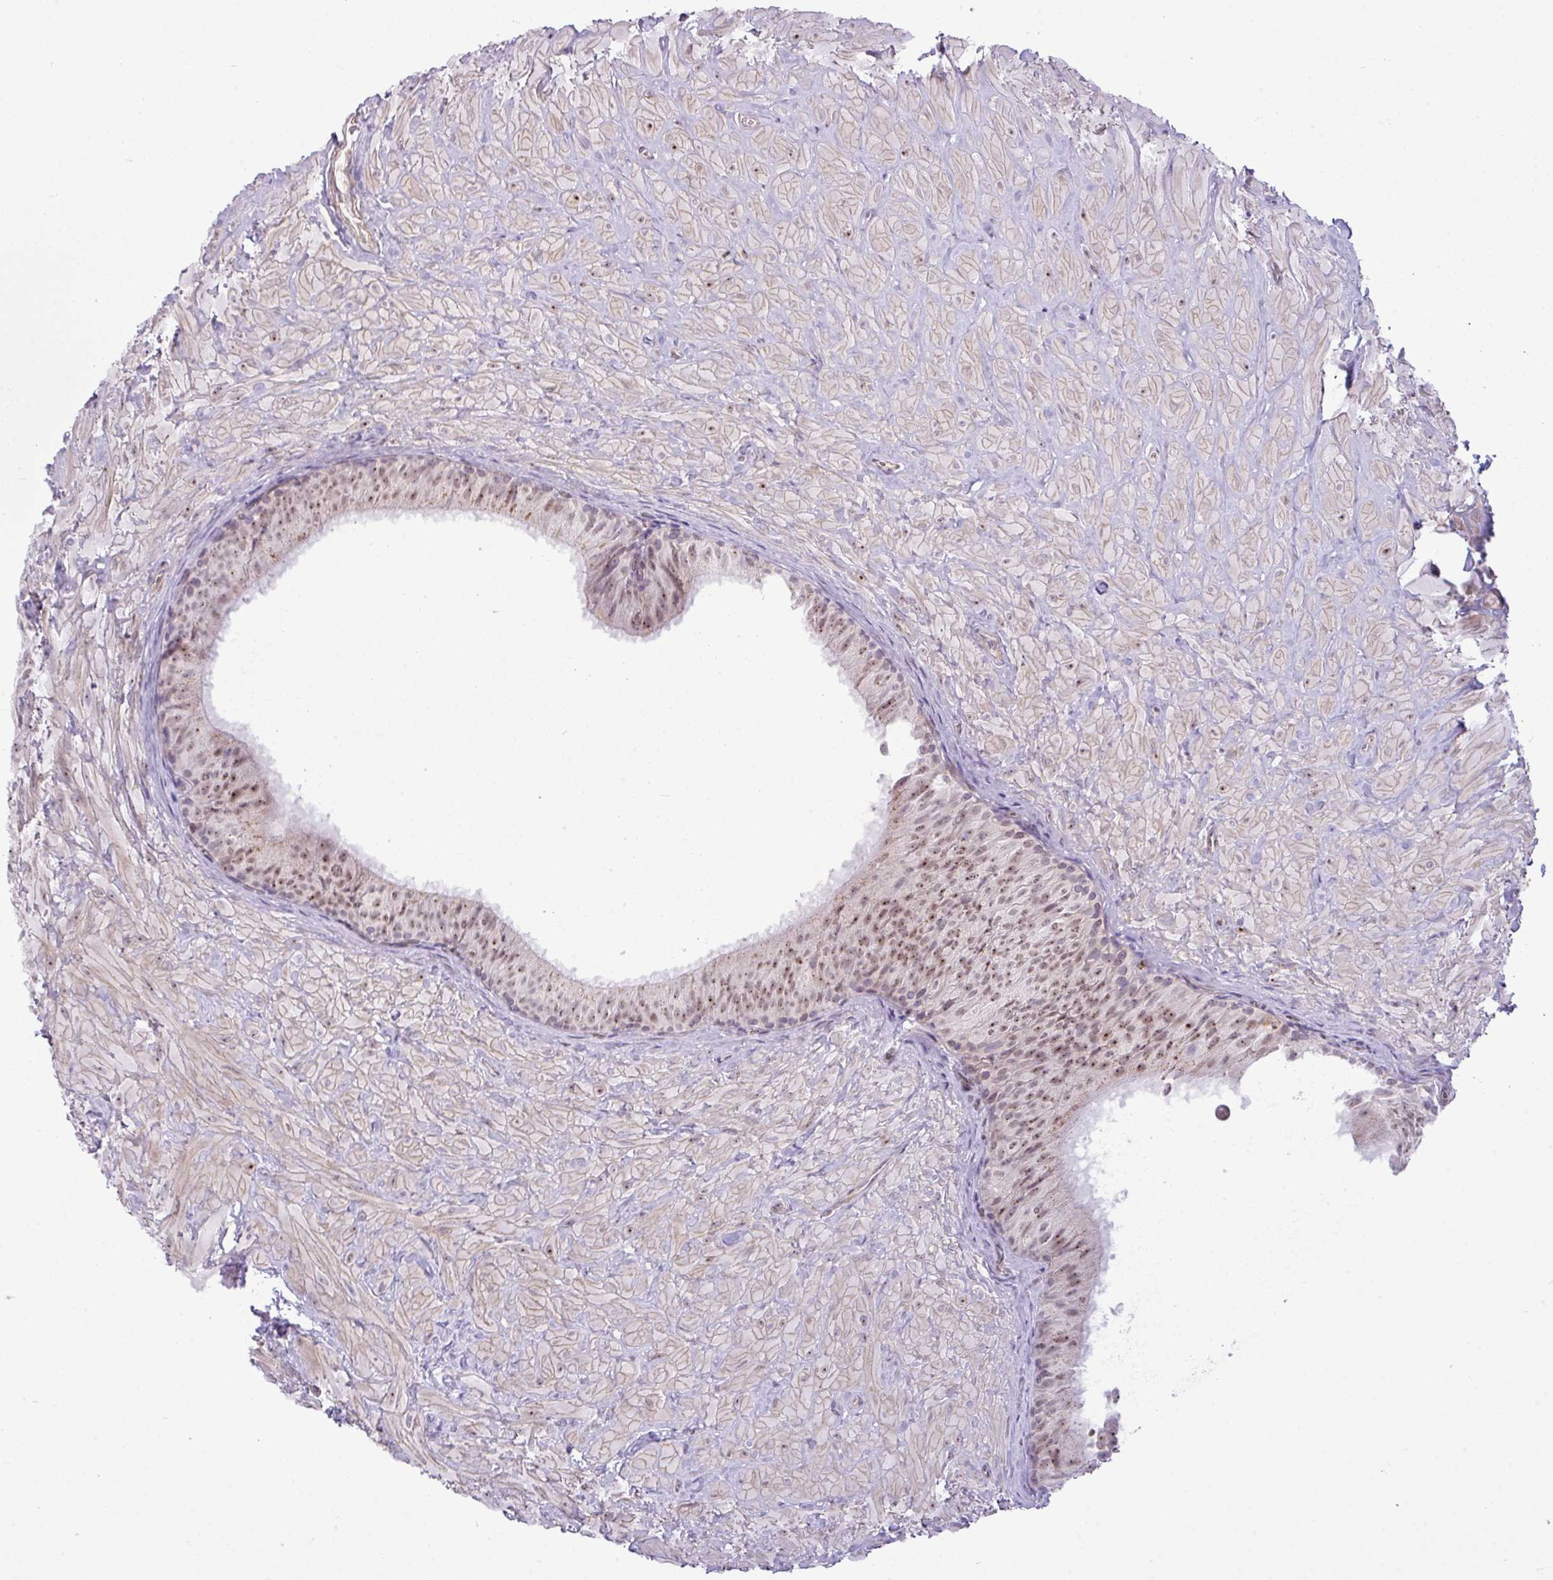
{"staining": {"intensity": "moderate", "quantity": "25%-75%", "location": "nuclear"}, "tissue": "epididymis", "cell_type": "Glandular cells", "image_type": "normal", "snomed": [{"axis": "morphology", "description": "Normal tissue, NOS"}, {"axis": "topography", "description": "Epididymis"}], "caption": "Immunohistochemical staining of normal epididymis exhibits 25%-75% levels of moderate nuclear protein staining in about 25%-75% of glandular cells. The staining was performed using DAB to visualize the protein expression in brown, while the nuclei were stained in blue with hematoxylin (Magnification: 20x).", "gene": "MAK16", "patient": {"sex": "male", "age": 30}}